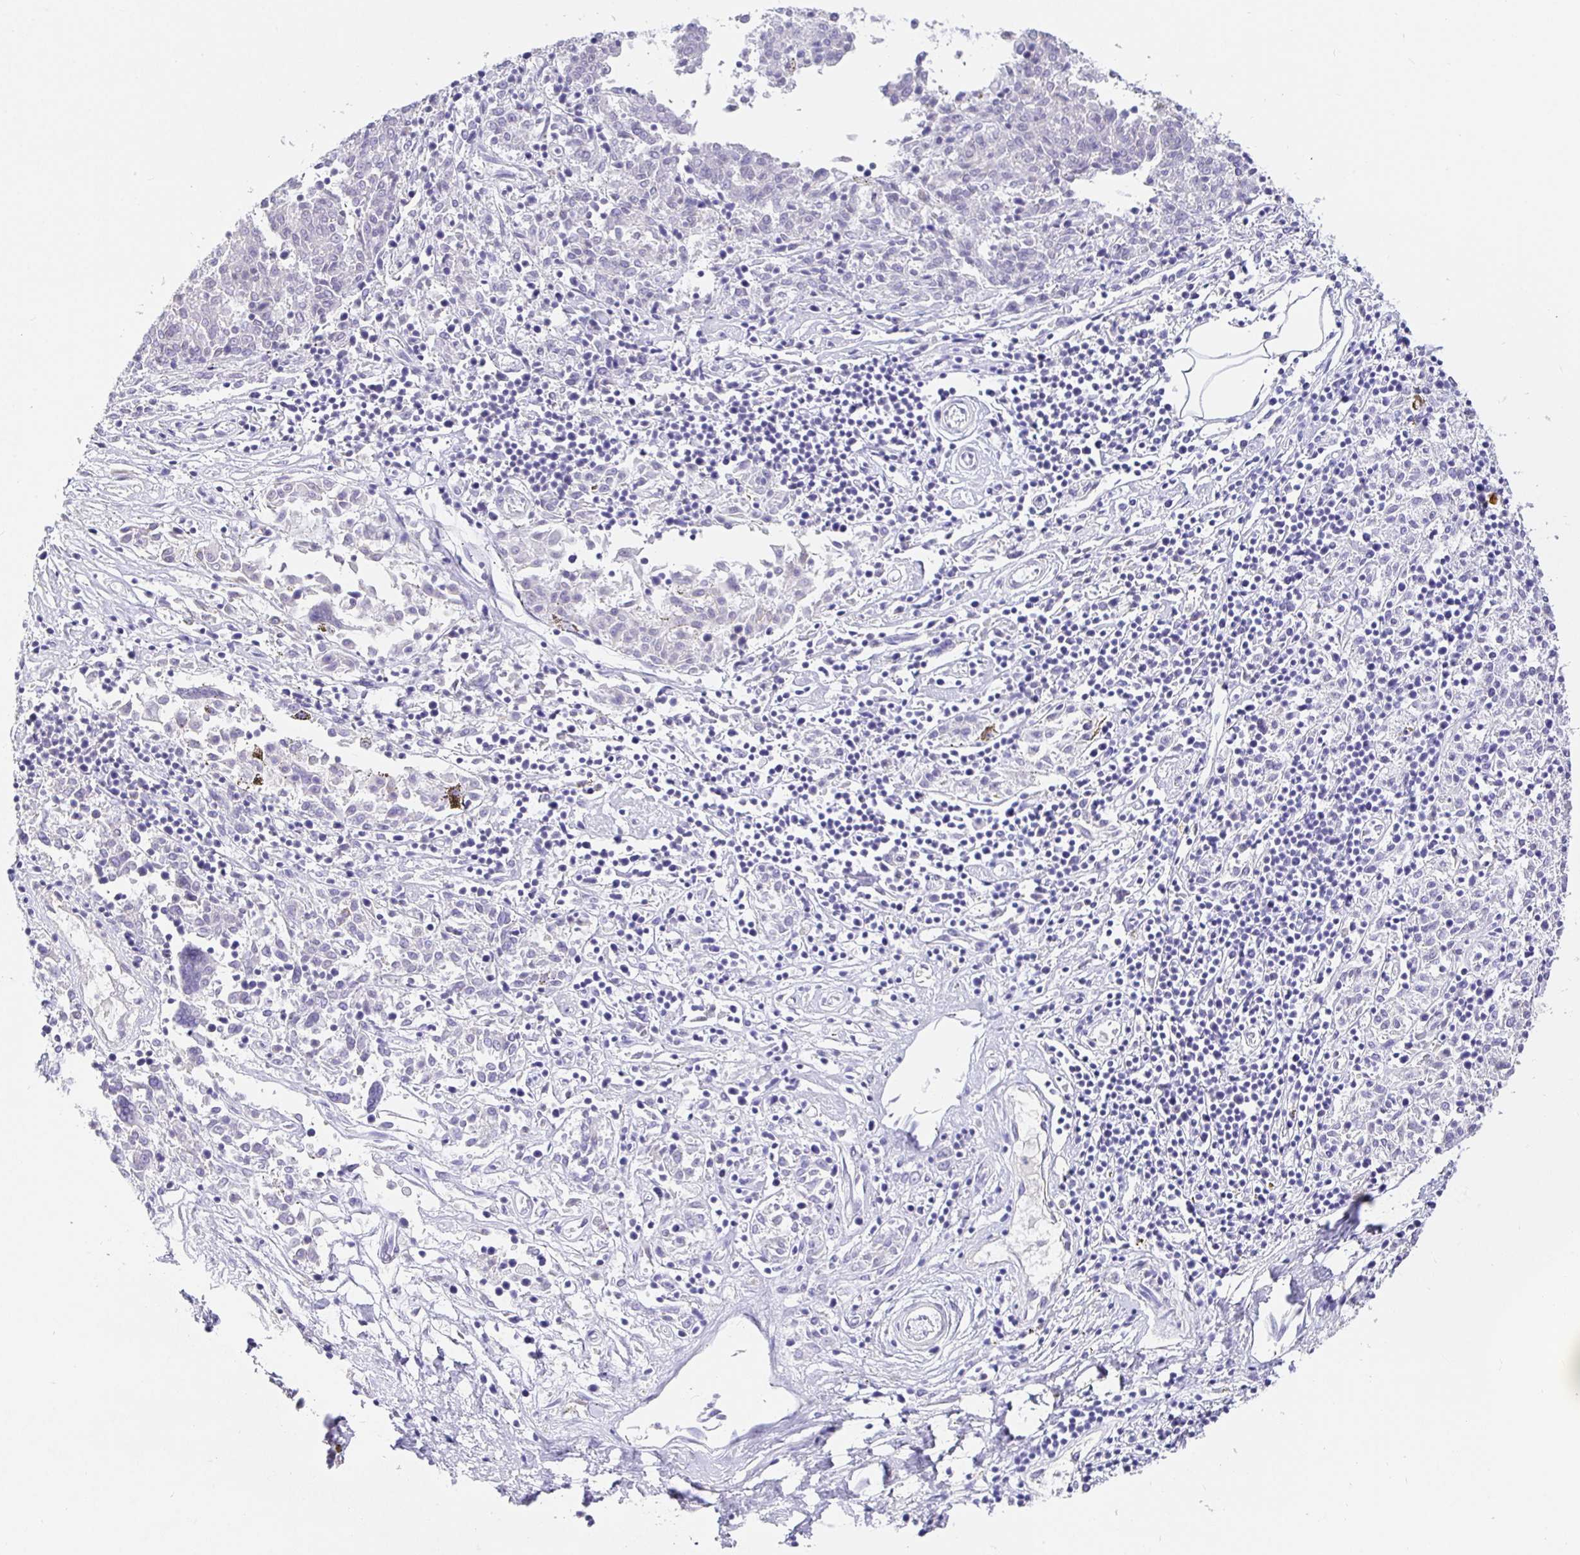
{"staining": {"intensity": "negative", "quantity": "none", "location": "none"}, "tissue": "melanoma", "cell_type": "Tumor cells", "image_type": "cancer", "snomed": [{"axis": "morphology", "description": "Malignant melanoma, NOS"}, {"axis": "topography", "description": "Skin"}], "caption": "Immunohistochemical staining of melanoma demonstrates no significant staining in tumor cells.", "gene": "EZHIP", "patient": {"sex": "female", "age": 72}}